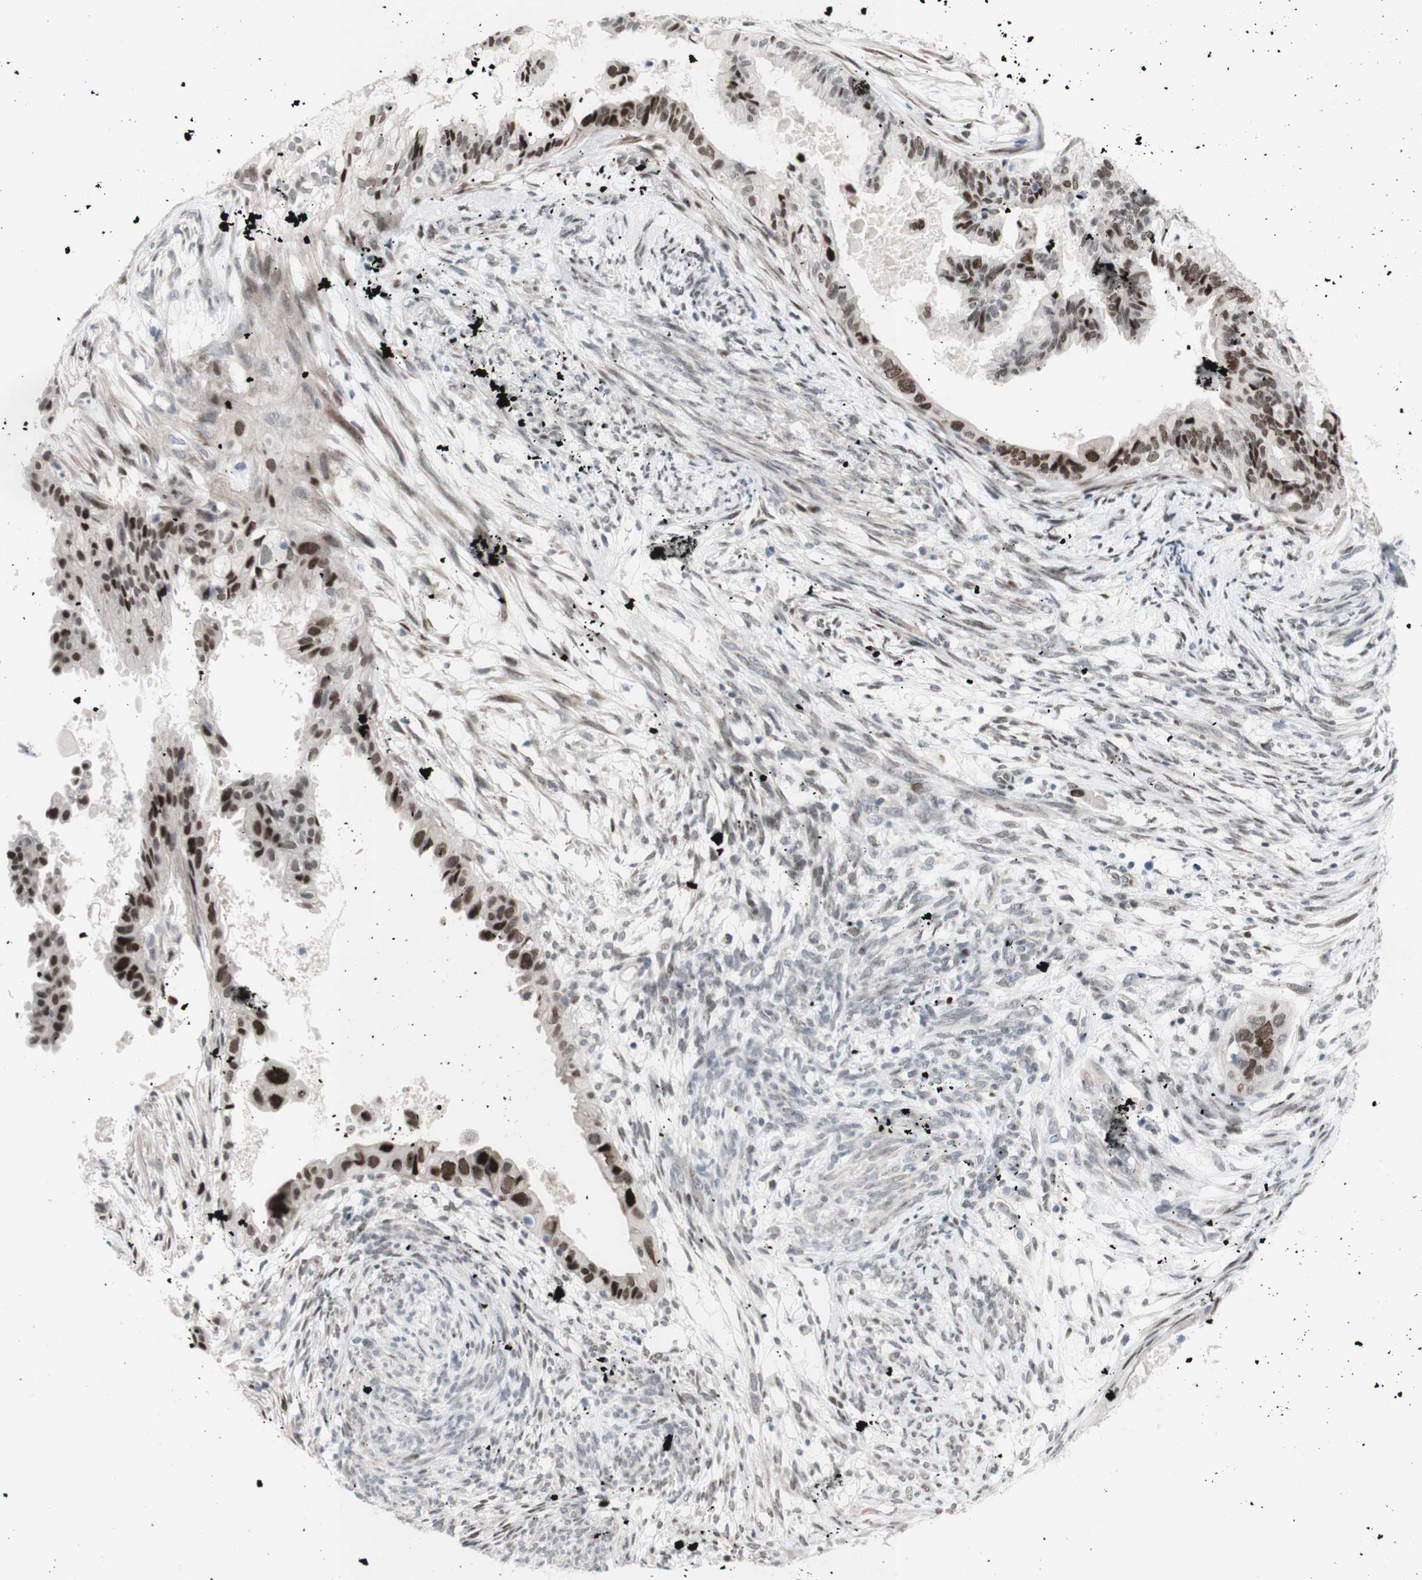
{"staining": {"intensity": "strong", "quantity": ">75%", "location": "nuclear"}, "tissue": "cervical cancer", "cell_type": "Tumor cells", "image_type": "cancer", "snomed": [{"axis": "morphology", "description": "Normal tissue, NOS"}, {"axis": "morphology", "description": "Adenocarcinoma, NOS"}, {"axis": "topography", "description": "Cervix"}, {"axis": "topography", "description": "Endometrium"}], "caption": "Strong nuclear expression for a protein is present in about >75% of tumor cells of cervical adenocarcinoma using immunohistochemistry.", "gene": "PHTF2", "patient": {"sex": "female", "age": 86}}